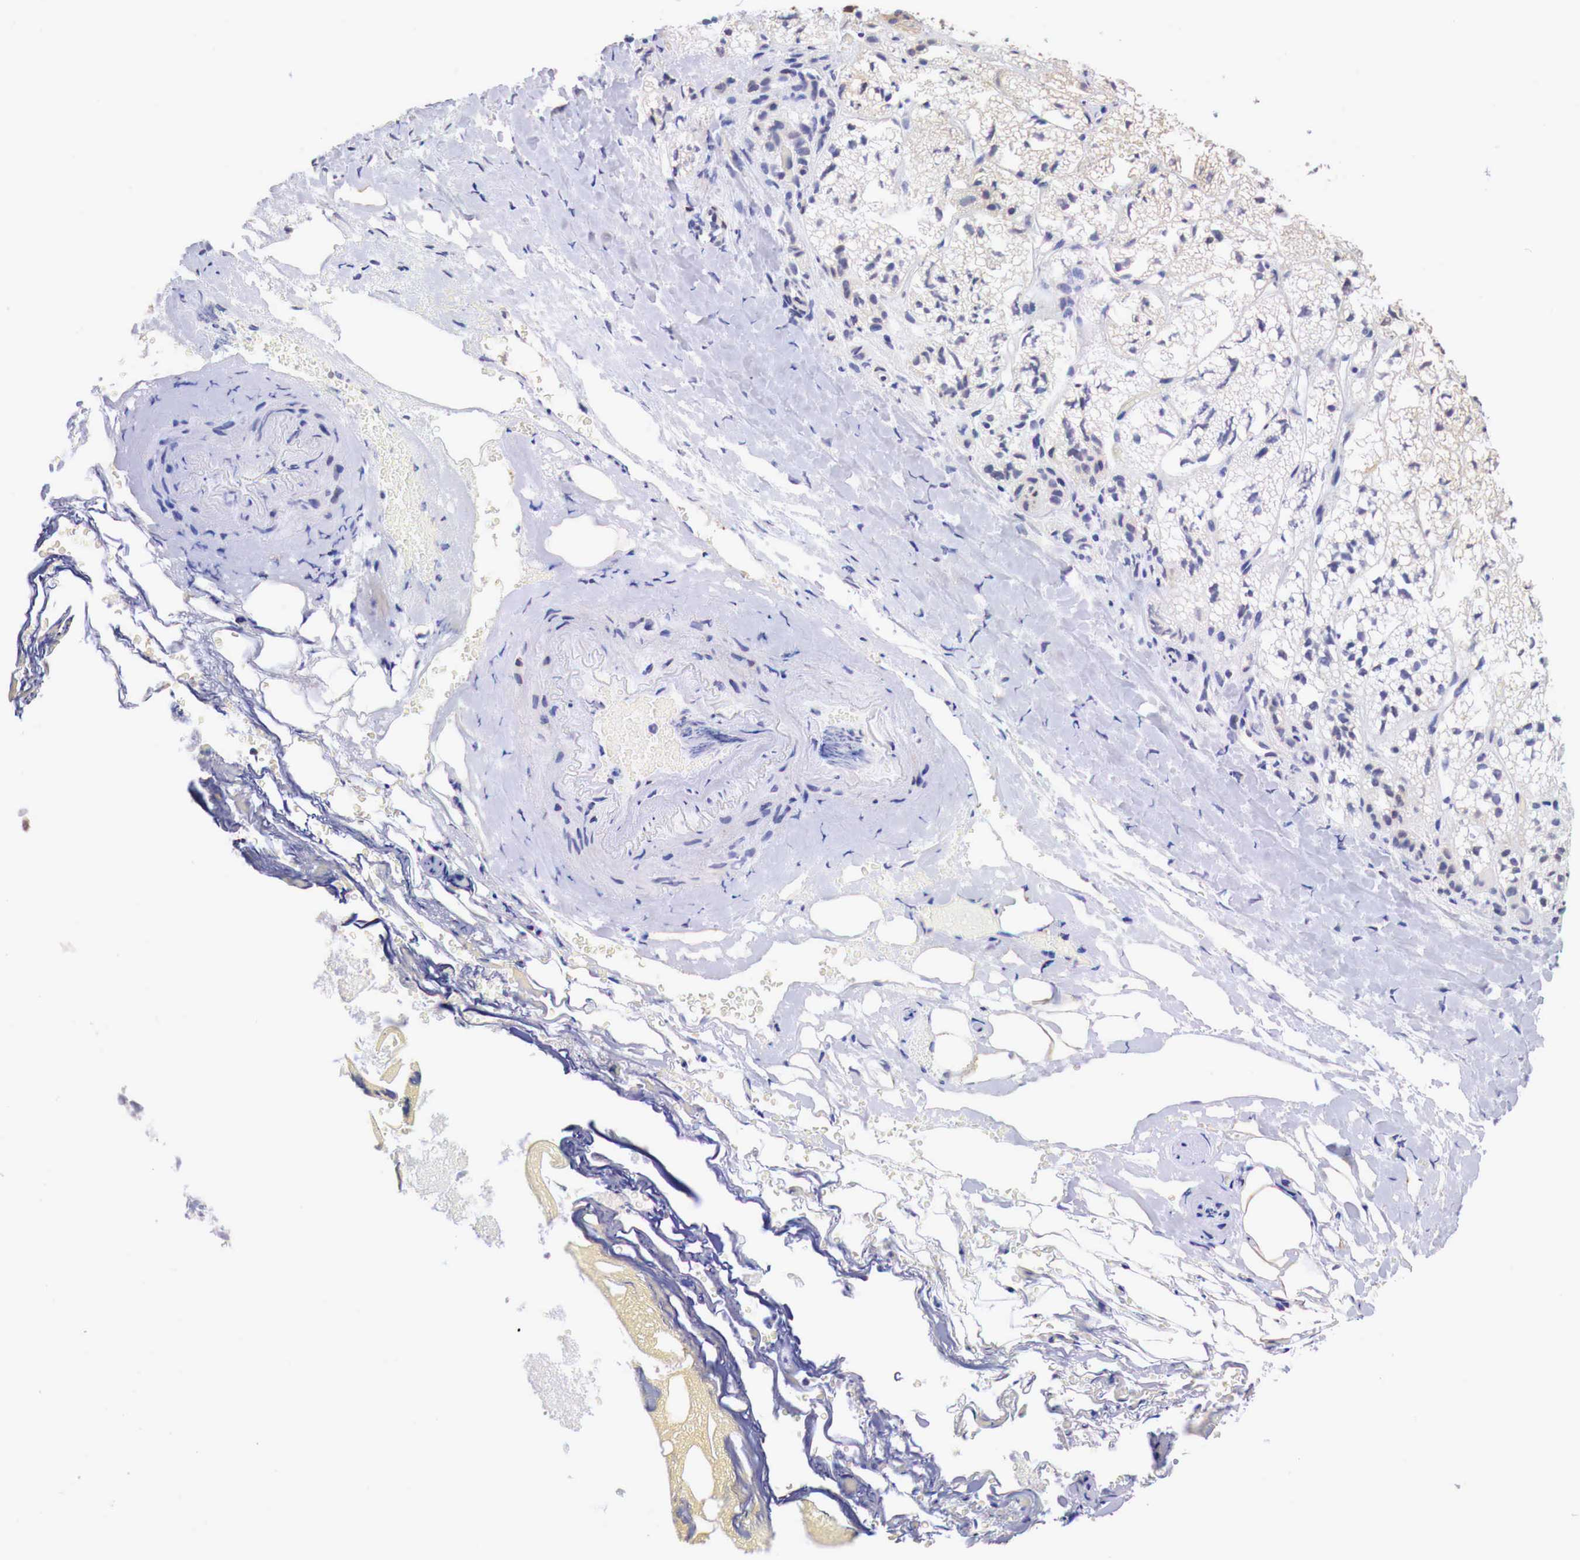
{"staining": {"intensity": "moderate", "quantity": "25%-75%", "location": "cytoplasmic/membranous,nuclear"}, "tissue": "adrenal gland", "cell_type": "Glandular cells", "image_type": "normal", "snomed": [{"axis": "morphology", "description": "Normal tissue, NOS"}, {"axis": "topography", "description": "Adrenal gland"}], "caption": "A medium amount of moderate cytoplasmic/membranous,nuclear staining is seen in approximately 25%-75% of glandular cells in benign adrenal gland. The protein of interest is shown in brown color, while the nuclei are stained blue.", "gene": "PABIR2", "patient": {"sex": "male", "age": 53}}